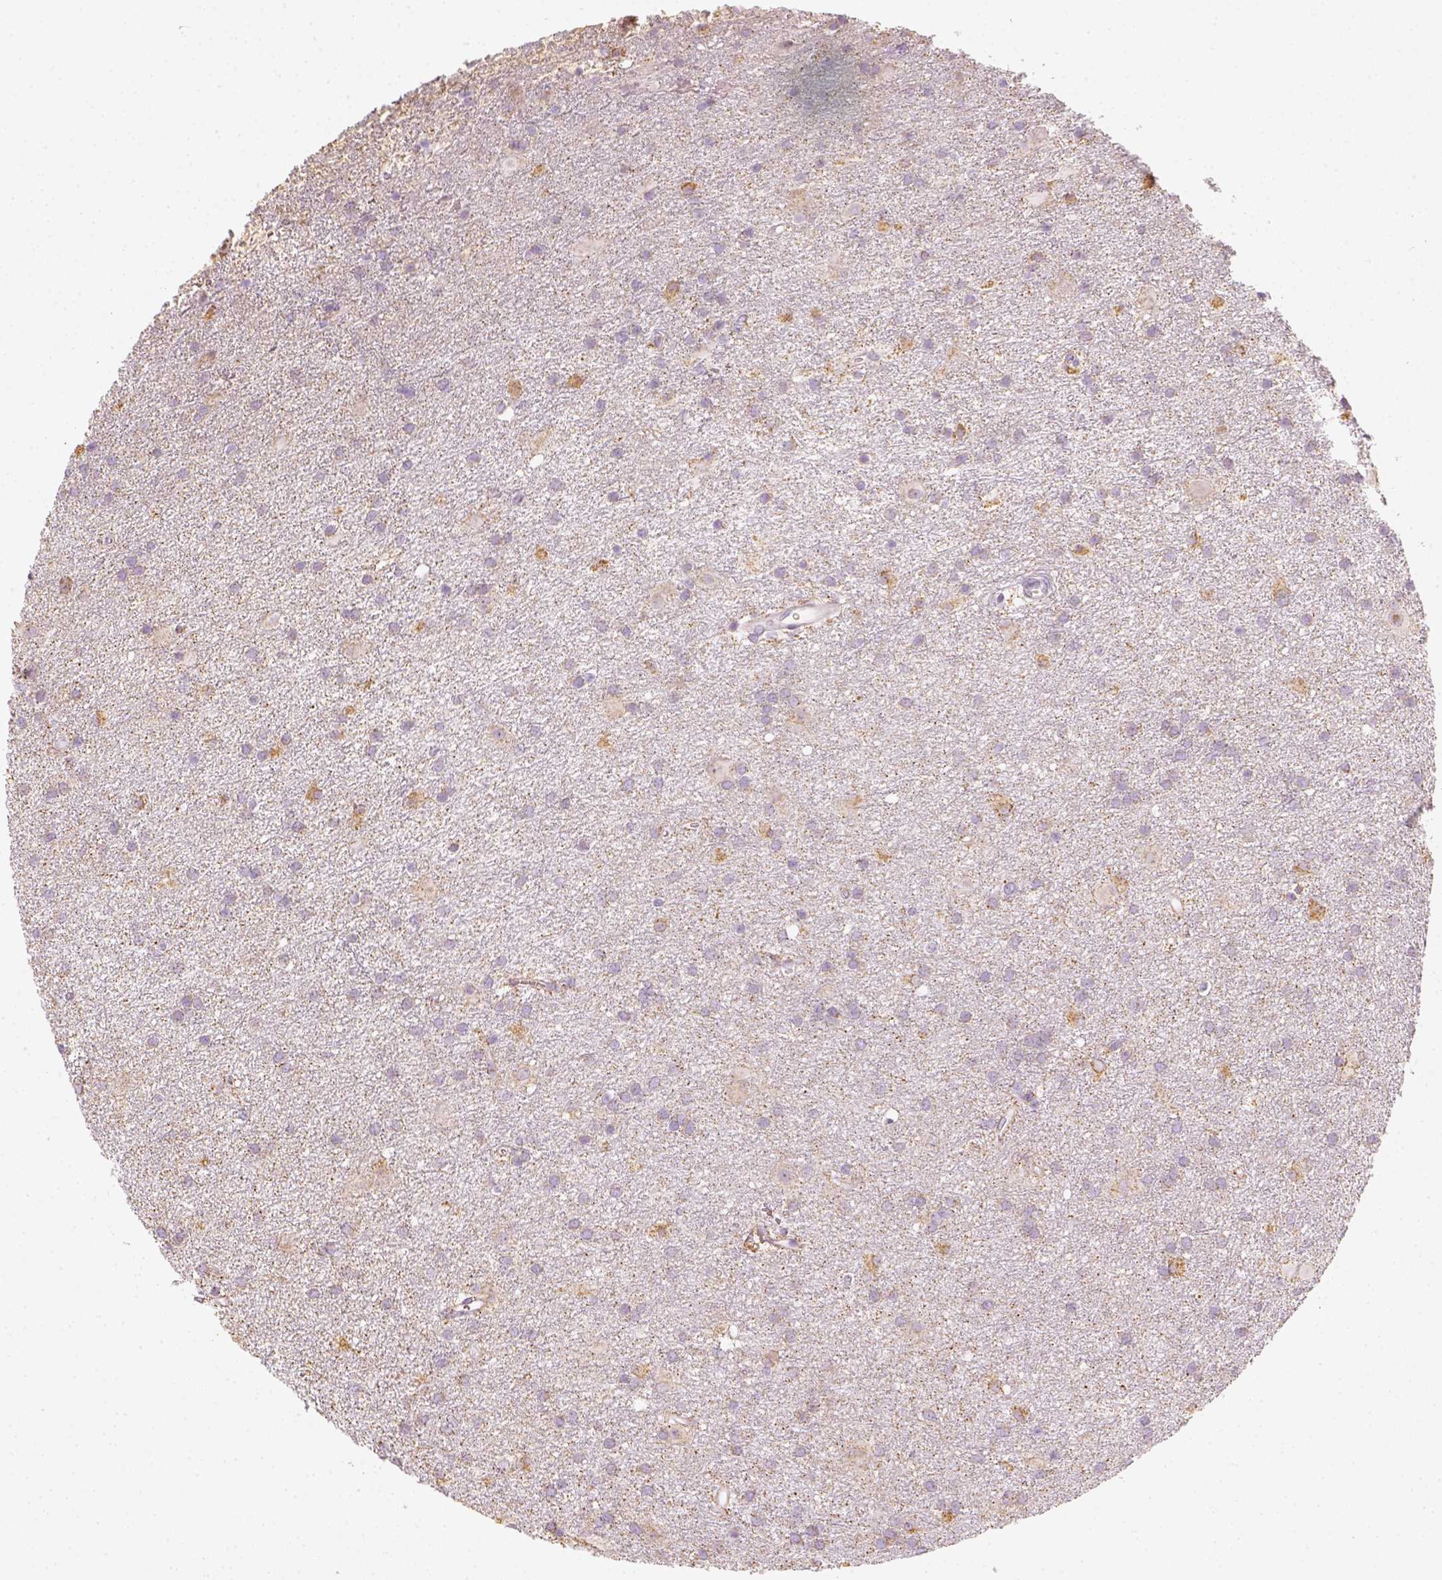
{"staining": {"intensity": "weak", "quantity": "<25%", "location": "cytoplasmic/membranous"}, "tissue": "glioma", "cell_type": "Tumor cells", "image_type": "cancer", "snomed": [{"axis": "morphology", "description": "Glioma, malignant, Low grade"}, {"axis": "topography", "description": "Brain"}], "caption": "This photomicrograph is of malignant low-grade glioma stained with immunohistochemistry (IHC) to label a protein in brown with the nuclei are counter-stained blue. There is no staining in tumor cells.", "gene": "LCA5", "patient": {"sex": "male", "age": 58}}